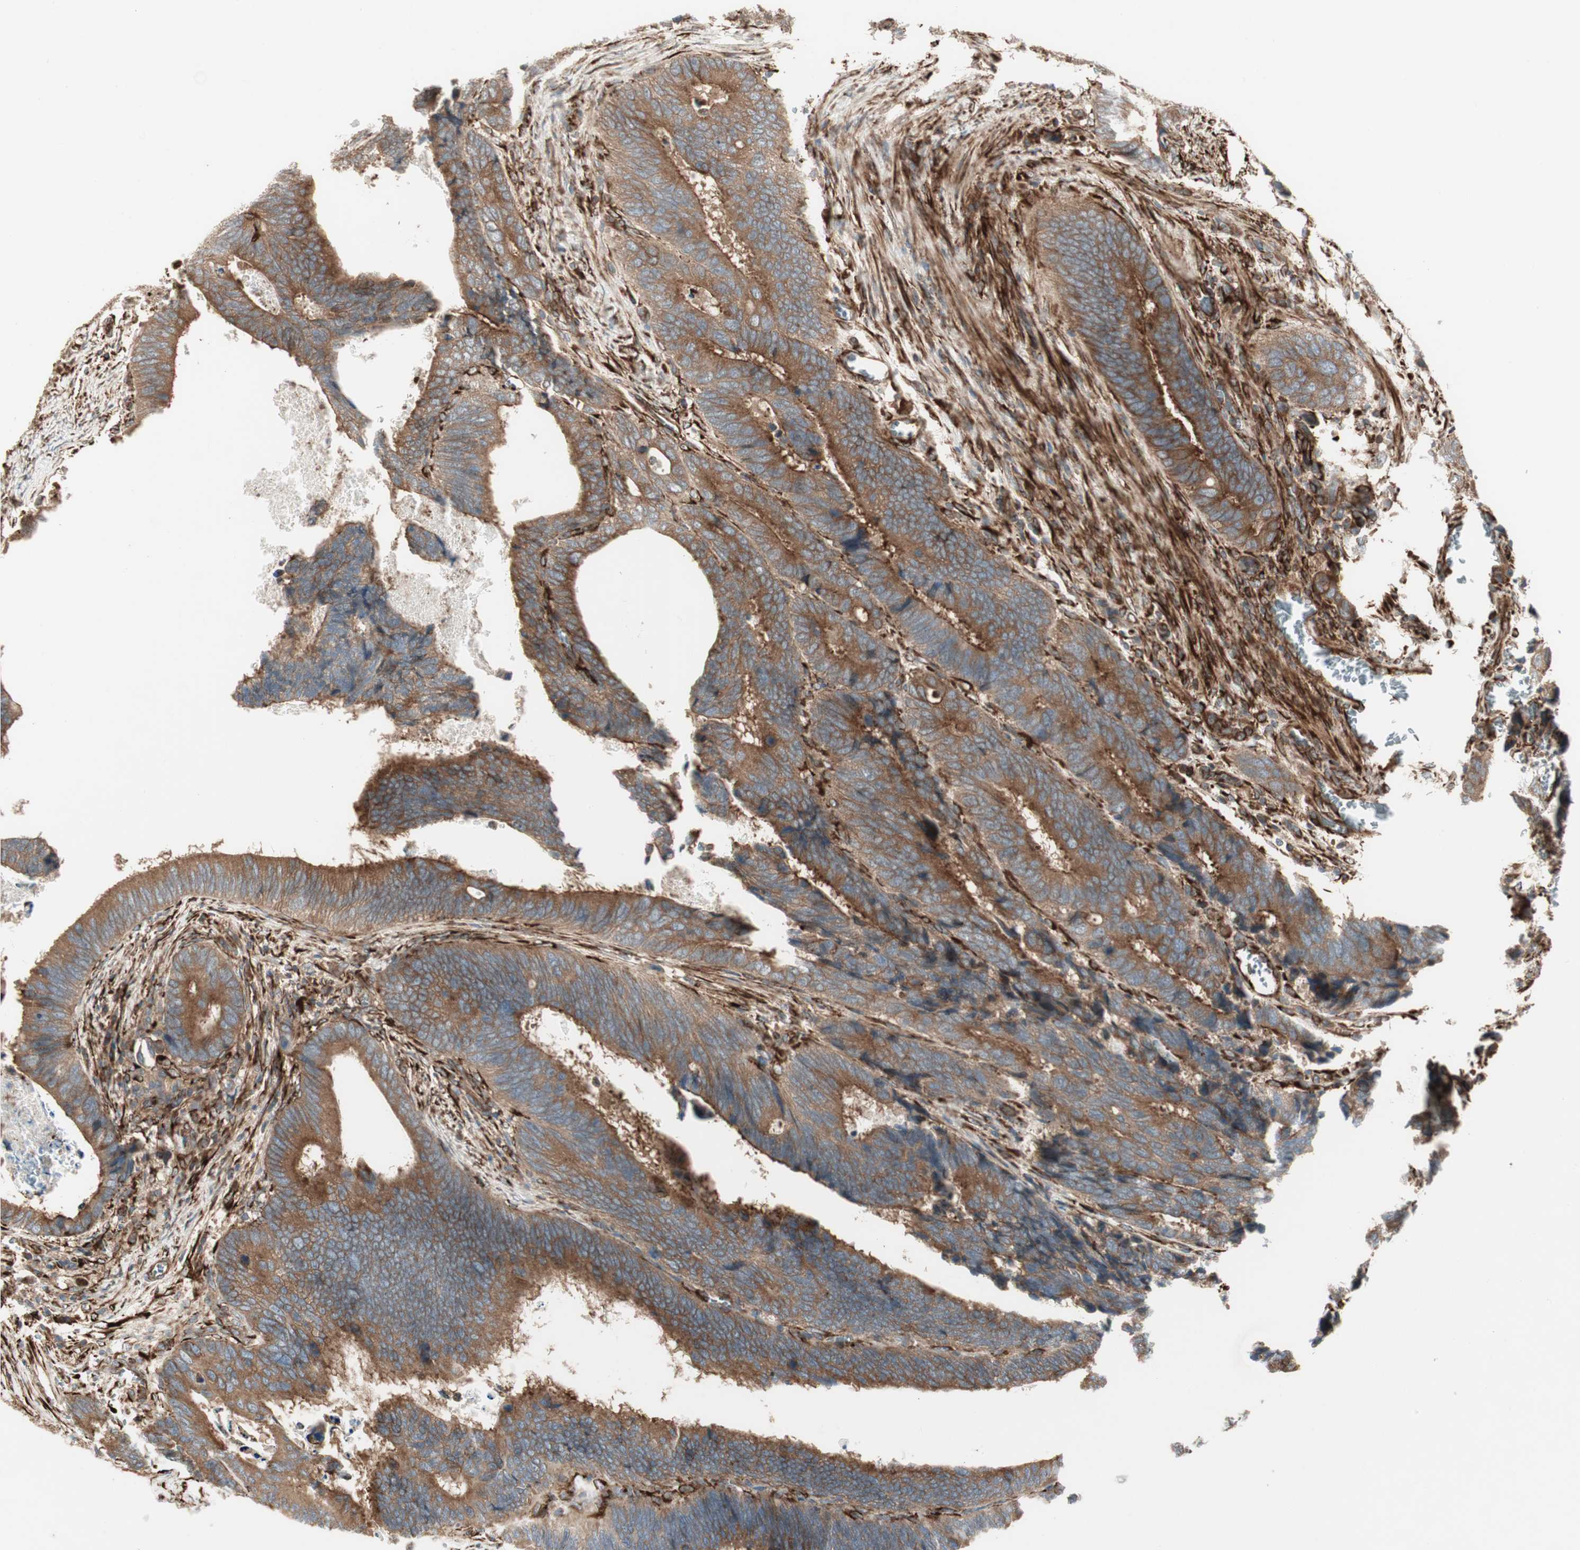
{"staining": {"intensity": "moderate", "quantity": ">75%", "location": "cytoplasmic/membranous"}, "tissue": "colorectal cancer", "cell_type": "Tumor cells", "image_type": "cancer", "snomed": [{"axis": "morphology", "description": "Adenocarcinoma, NOS"}, {"axis": "topography", "description": "Colon"}], "caption": "Adenocarcinoma (colorectal) stained with IHC displays moderate cytoplasmic/membranous expression in approximately >75% of tumor cells. The staining is performed using DAB (3,3'-diaminobenzidine) brown chromogen to label protein expression. The nuclei are counter-stained blue using hematoxylin.", "gene": "PRKG1", "patient": {"sex": "male", "age": 72}}